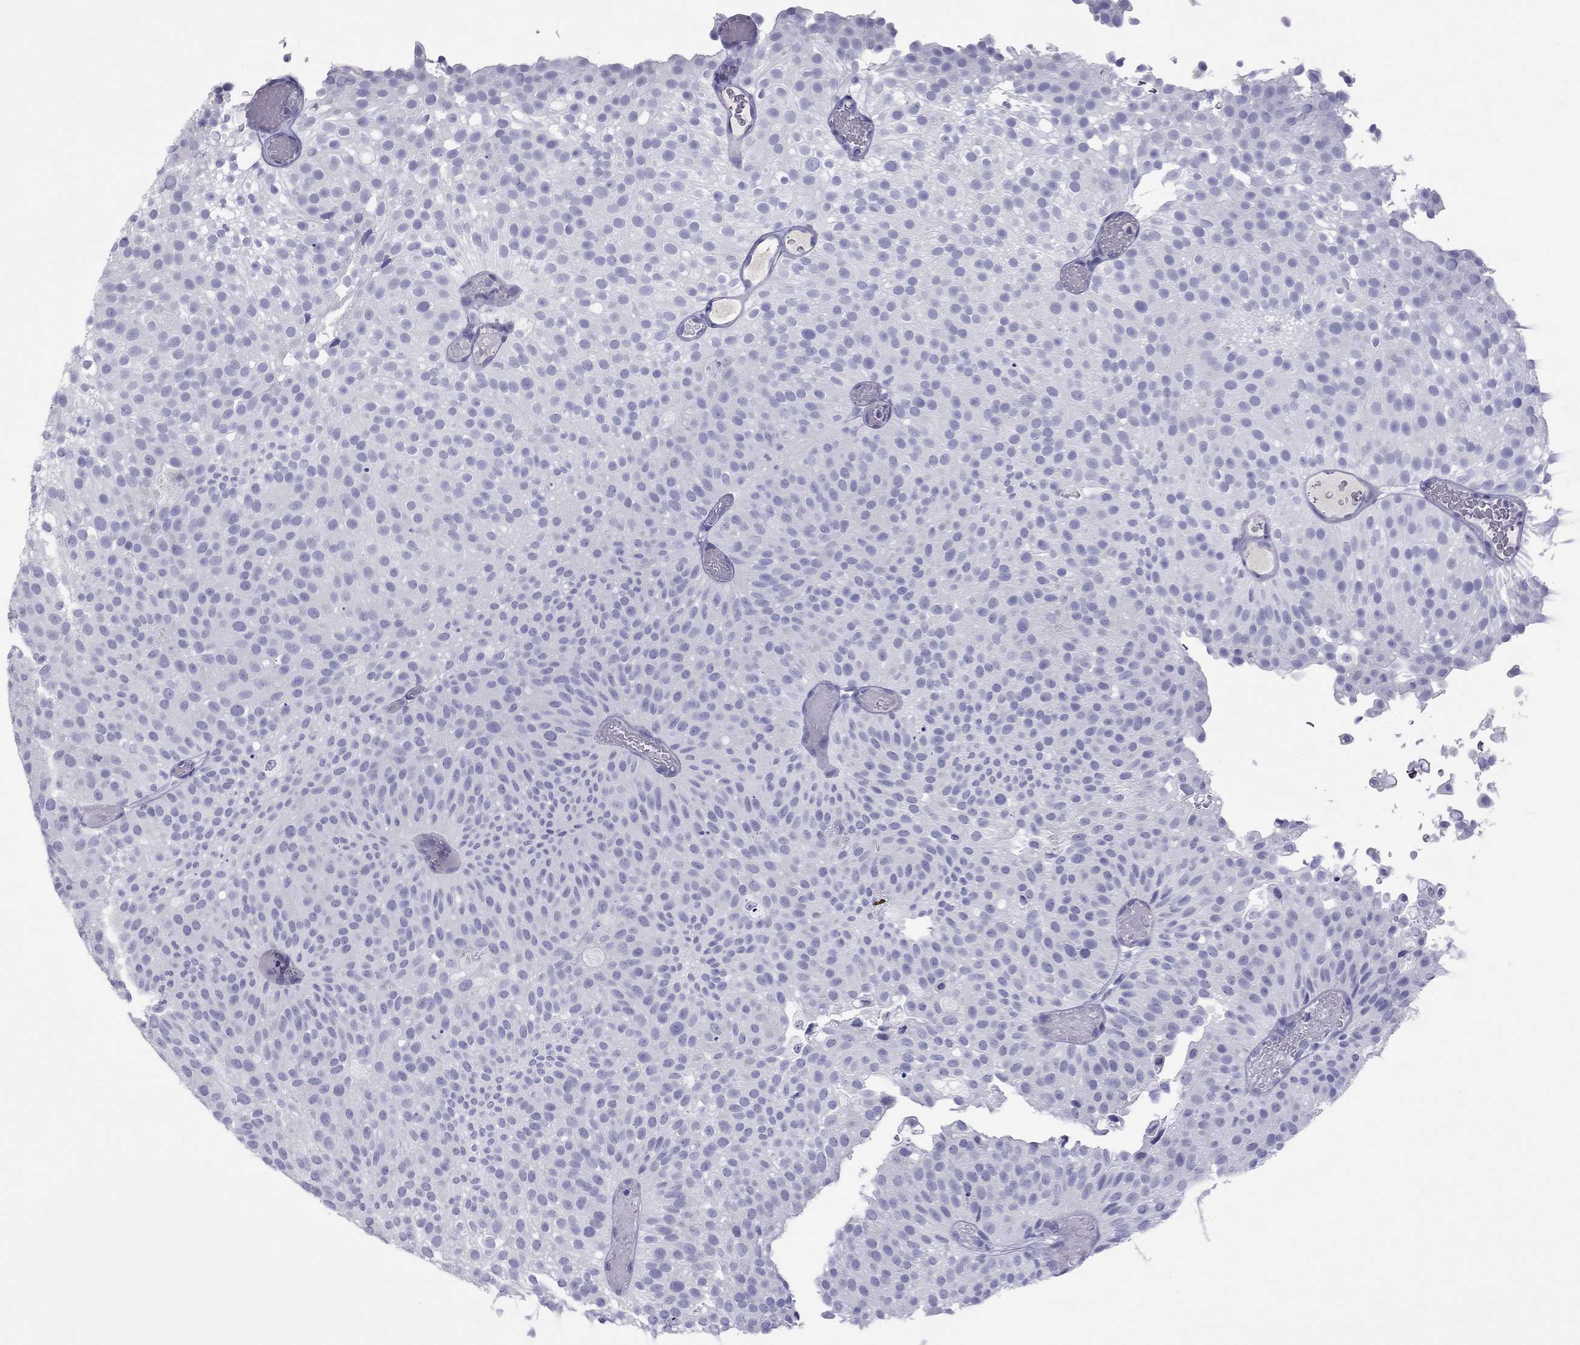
{"staining": {"intensity": "negative", "quantity": "none", "location": "none"}, "tissue": "urothelial cancer", "cell_type": "Tumor cells", "image_type": "cancer", "snomed": [{"axis": "morphology", "description": "Urothelial carcinoma, Low grade"}, {"axis": "topography", "description": "Urinary bladder"}], "caption": "There is no significant staining in tumor cells of urothelial carcinoma (low-grade).", "gene": "STAG3", "patient": {"sex": "male", "age": 78}}